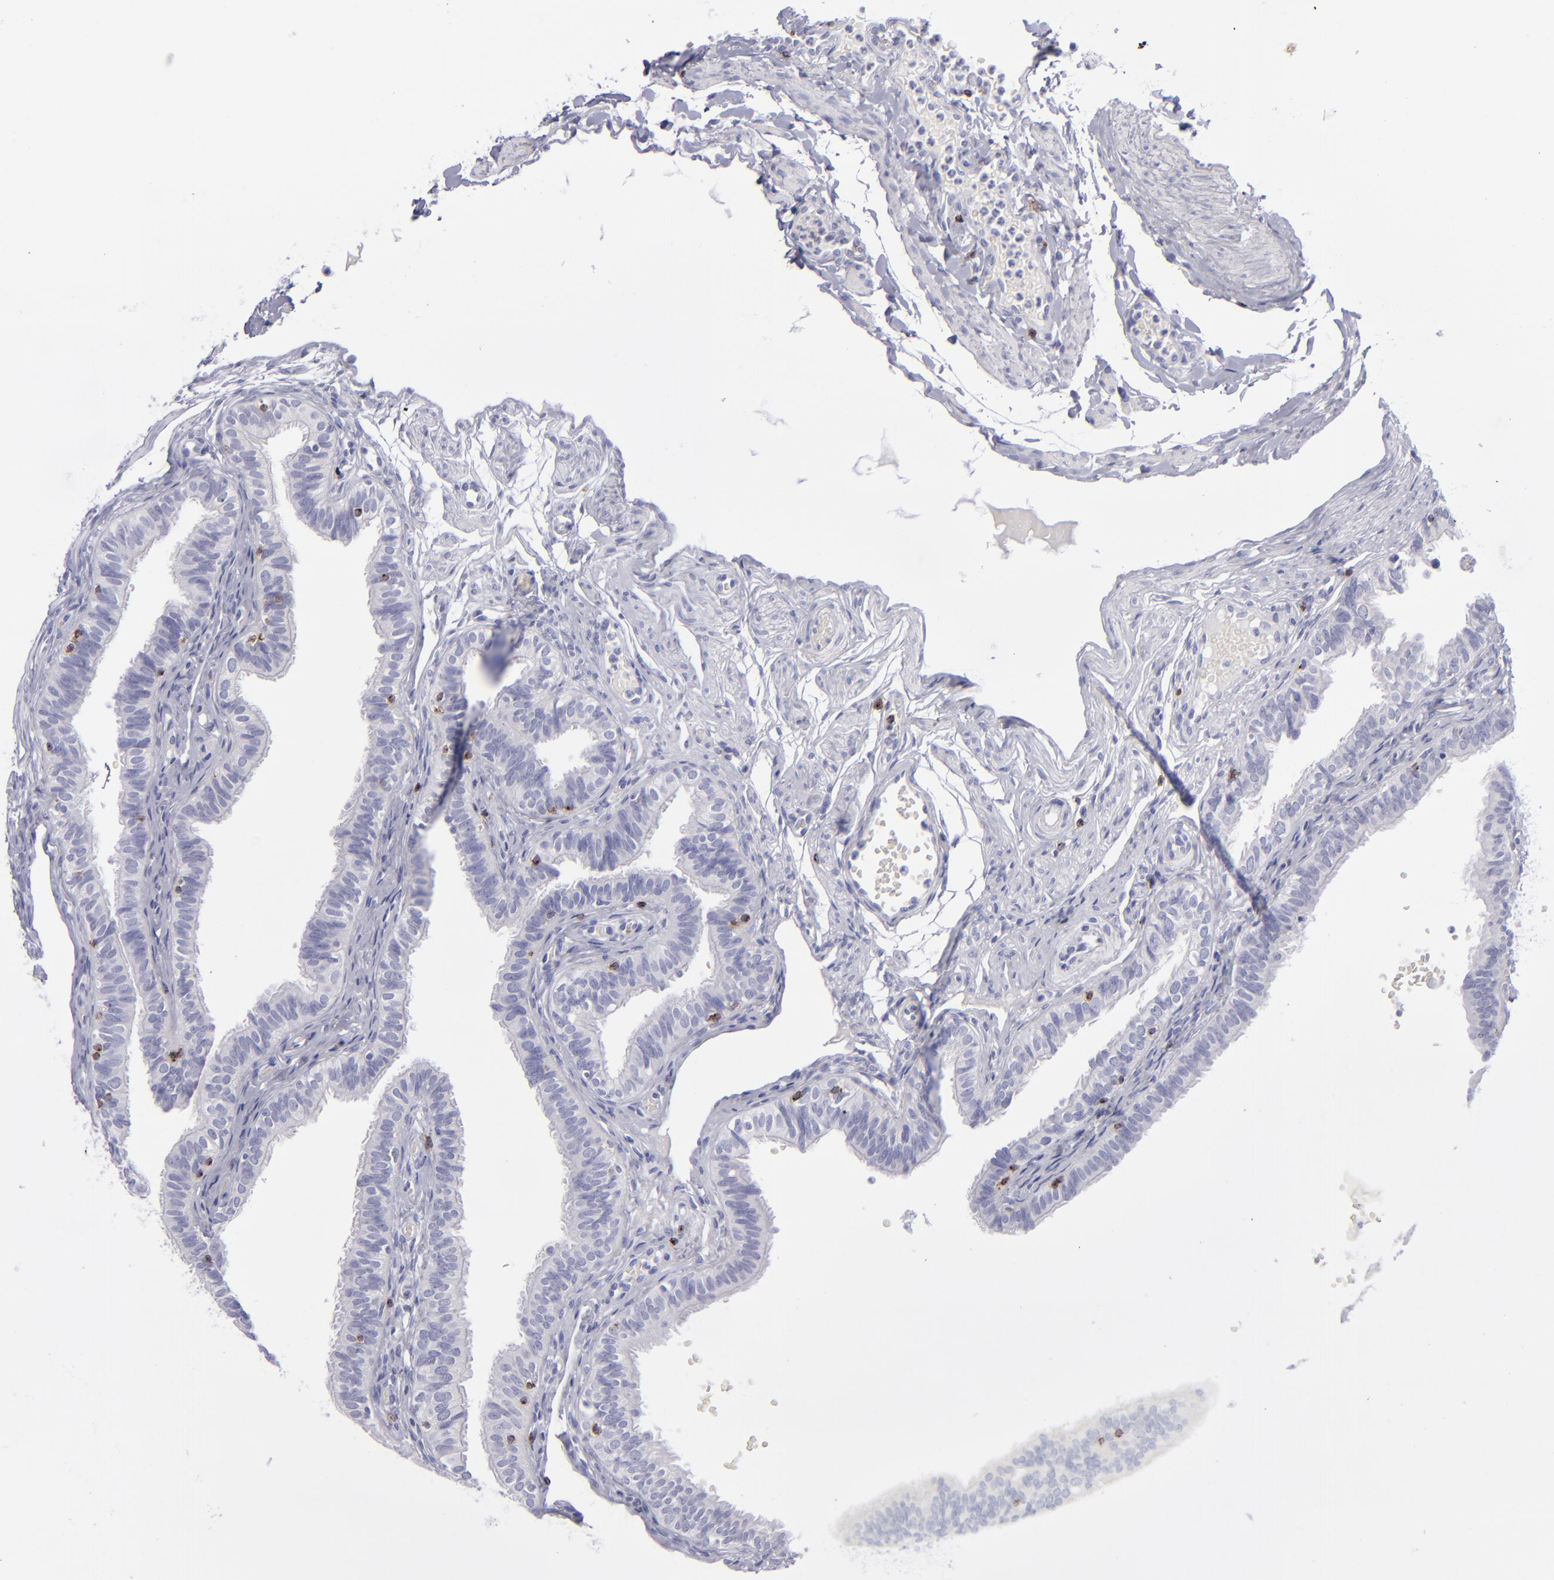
{"staining": {"intensity": "negative", "quantity": "none", "location": "none"}, "tissue": "fallopian tube", "cell_type": "Glandular cells", "image_type": "normal", "snomed": [{"axis": "morphology", "description": "Normal tissue, NOS"}, {"axis": "morphology", "description": "Dermoid, NOS"}, {"axis": "topography", "description": "Fallopian tube"}], "caption": "Image shows no protein expression in glandular cells of normal fallopian tube.", "gene": "CD2", "patient": {"sex": "female", "age": 33}}